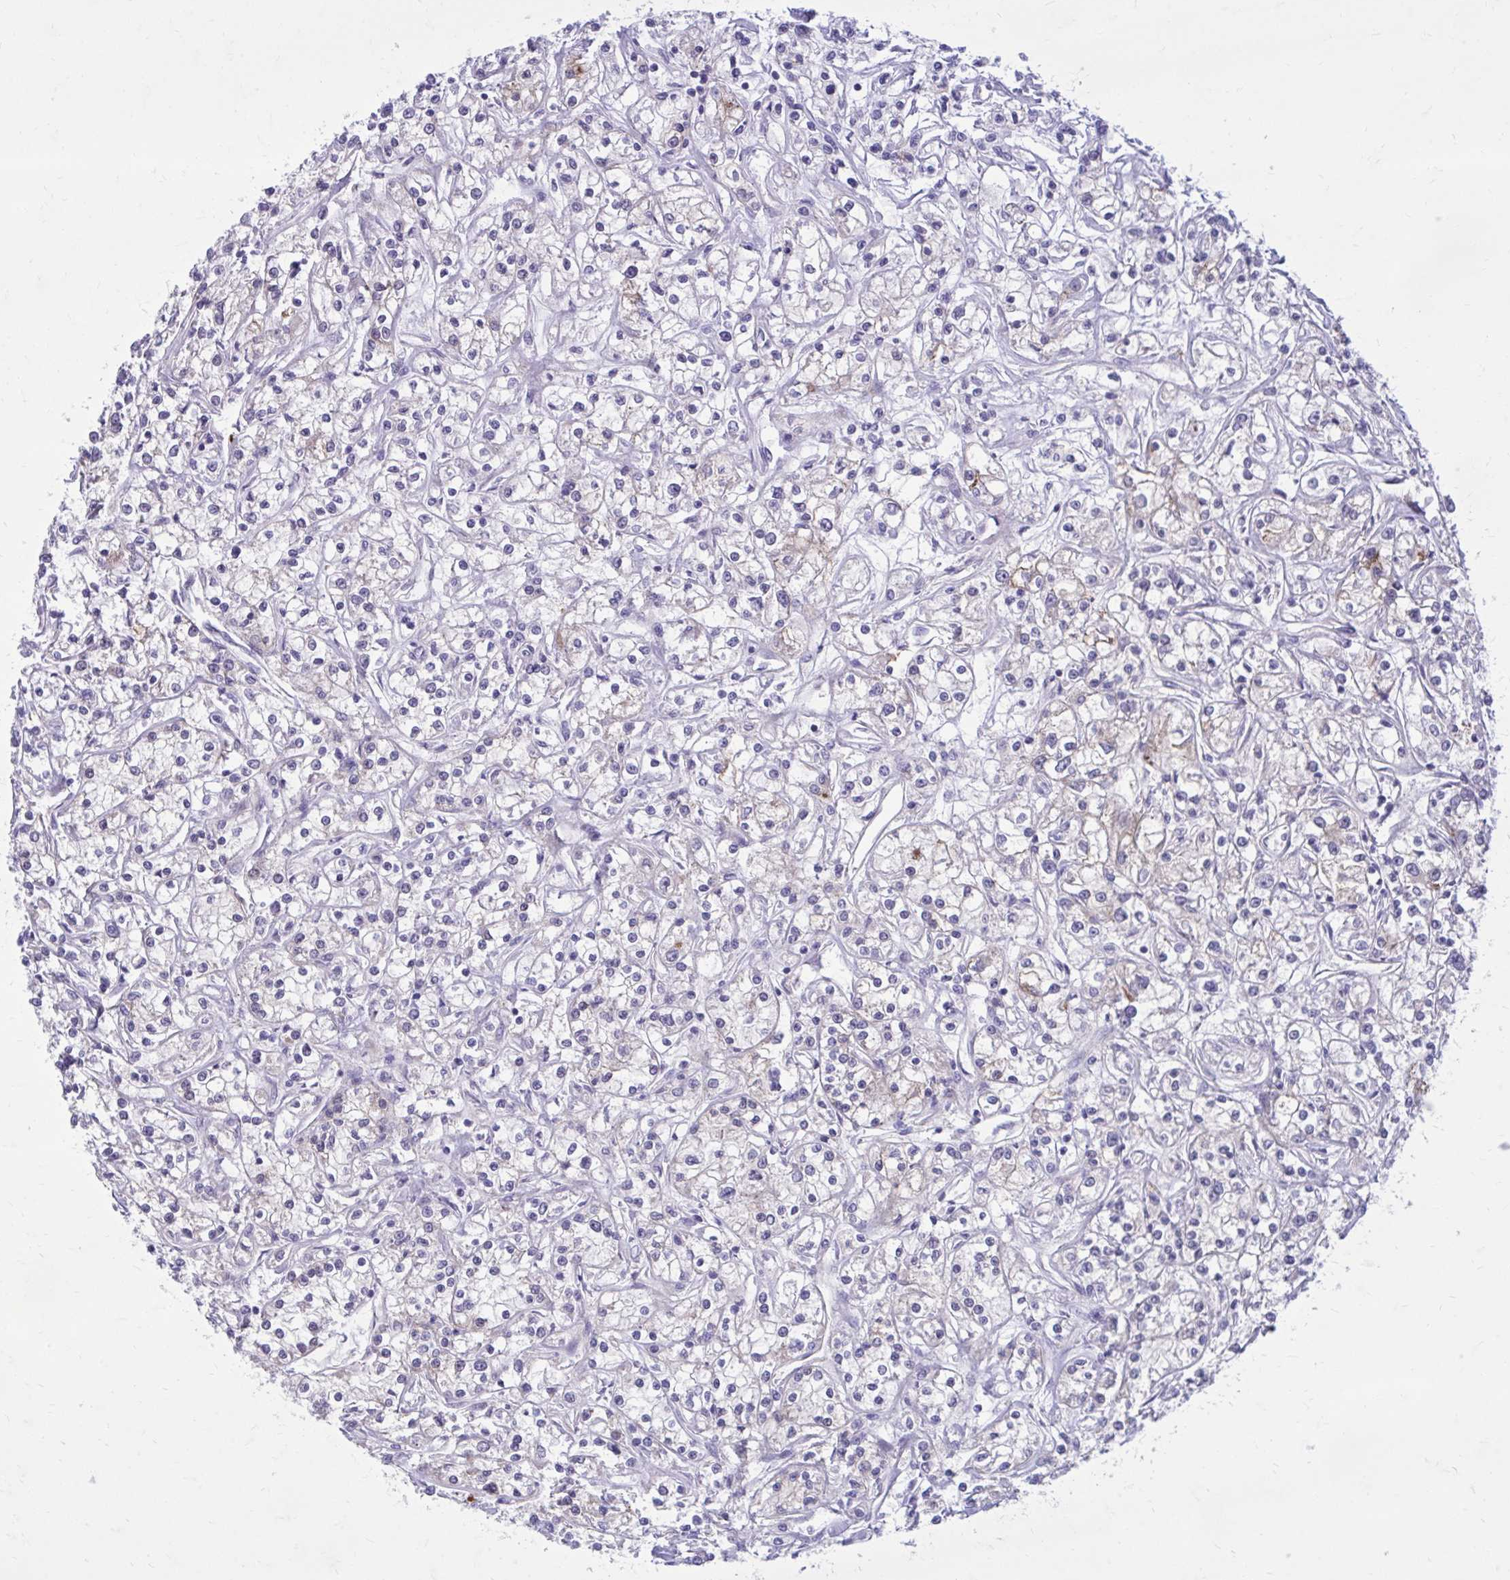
{"staining": {"intensity": "weak", "quantity": "<25%", "location": "cytoplasmic/membranous"}, "tissue": "renal cancer", "cell_type": "Tumor cells", "image_type": "cancer", "snomed": [{"axis": "morphology", "description": "Adenocarcinoma, NOS"}, {"axis": "topography", "description": "Kidney"}], "caption": "High power microscopy image of an IHC micrograph of renal cancer, revealing no significant positivity in tumor cells. (DAB (3,3'-diaminobenzidine) IHC with hematoxylin counter stain).", "gene": "GIGYF2", "patient": {"sex": "female", "age": 59}}